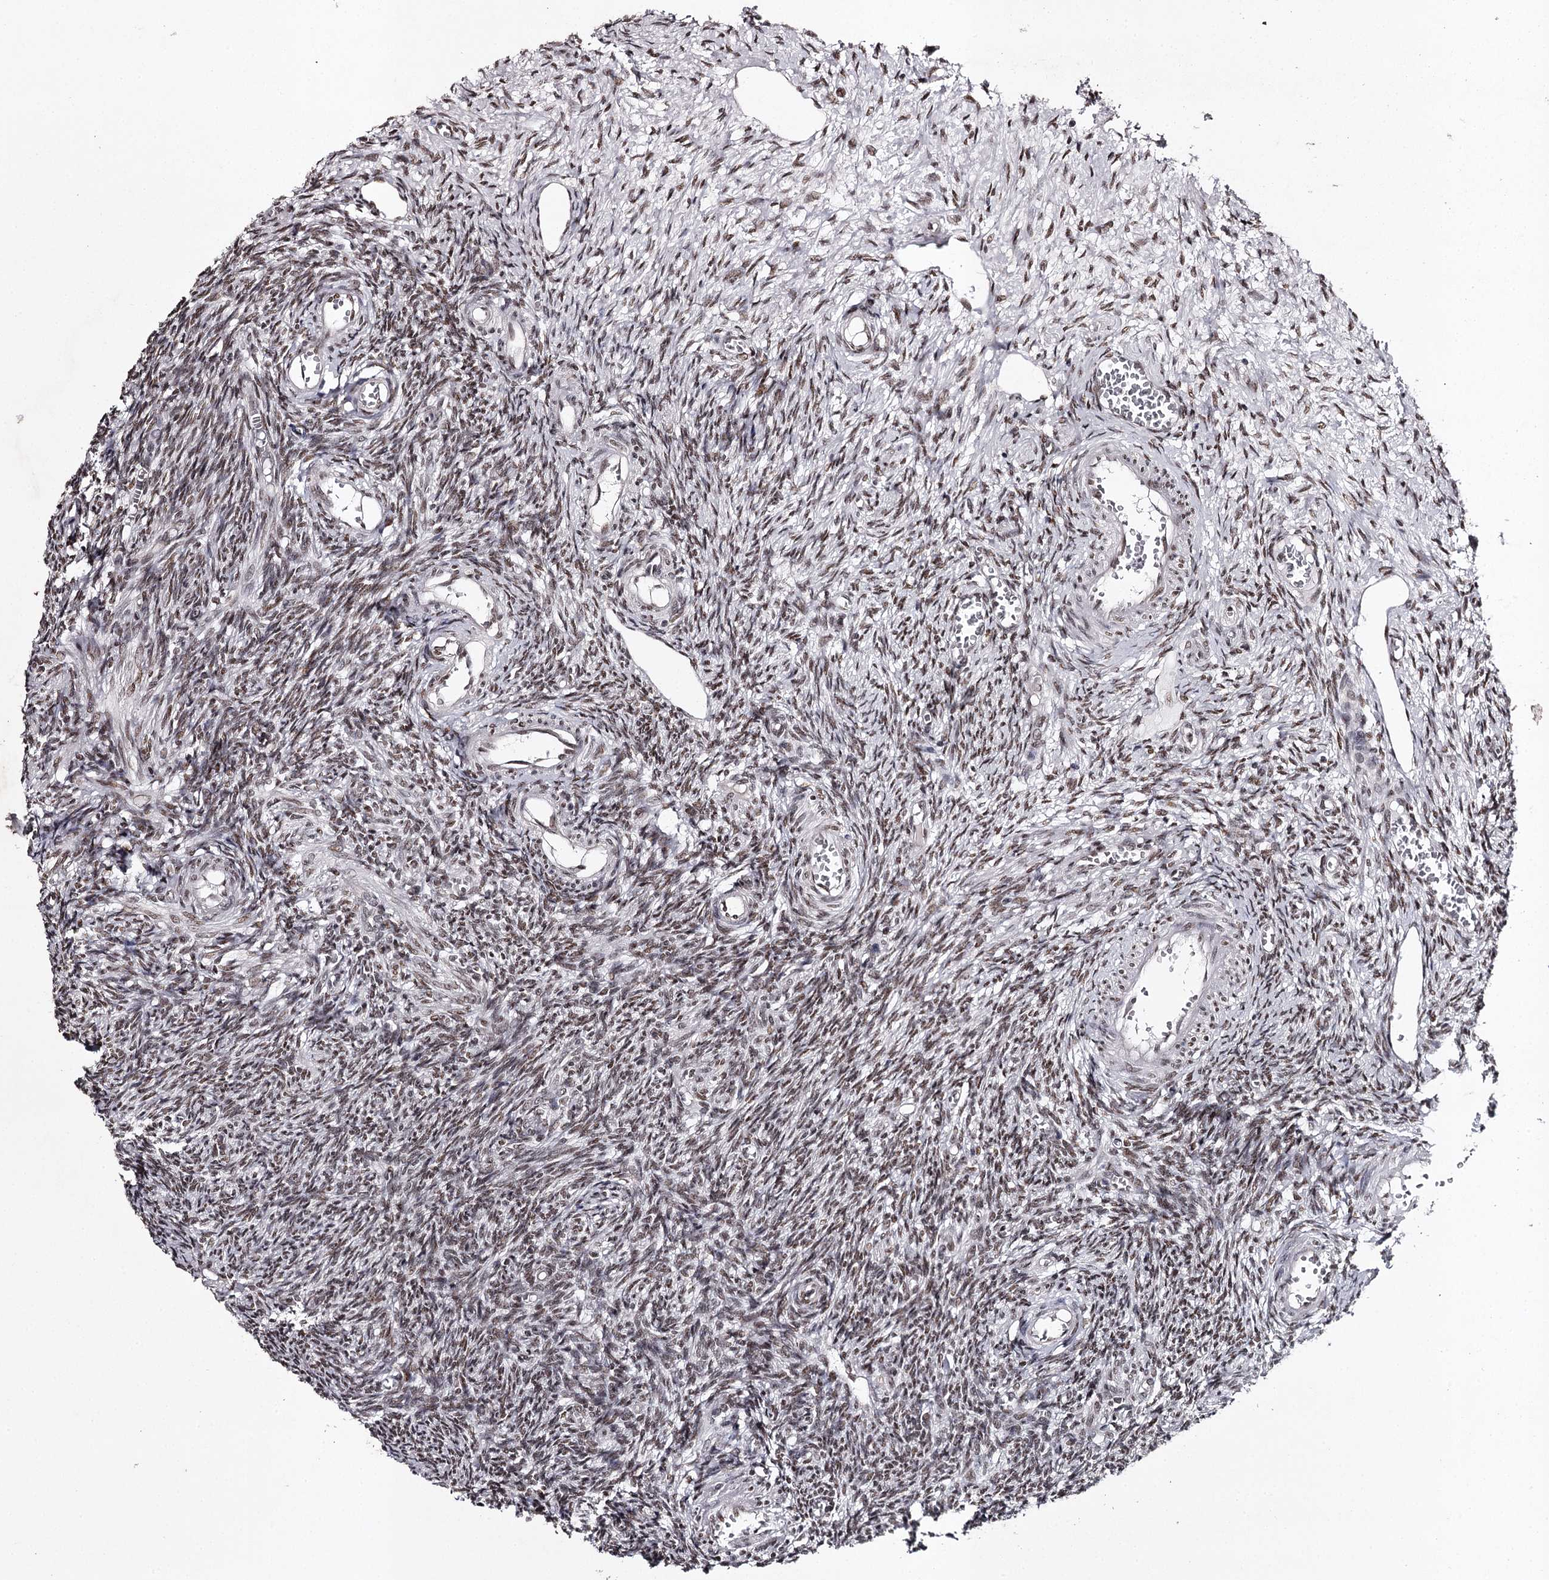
{"staining": {"intensity": "weak", "quantity": ">75%", "location": "nuclear"}, "tissue": "ovary", "cell_type": "Ovarian stroma cells", "image_type": "normal", "snomed": [{"axis": "morphology", "description": "Normal tissue, NOS"}, {"axis": "topography", "description": "Ovary"}], "caption": "Immunohistochemistry of normal ovary demonstrates low levels of weak nuclear expression in approximately >75% of ovarian stroma cells.", "gene": "PSPC1", "patient": {"sex": "female", "age": 27}}